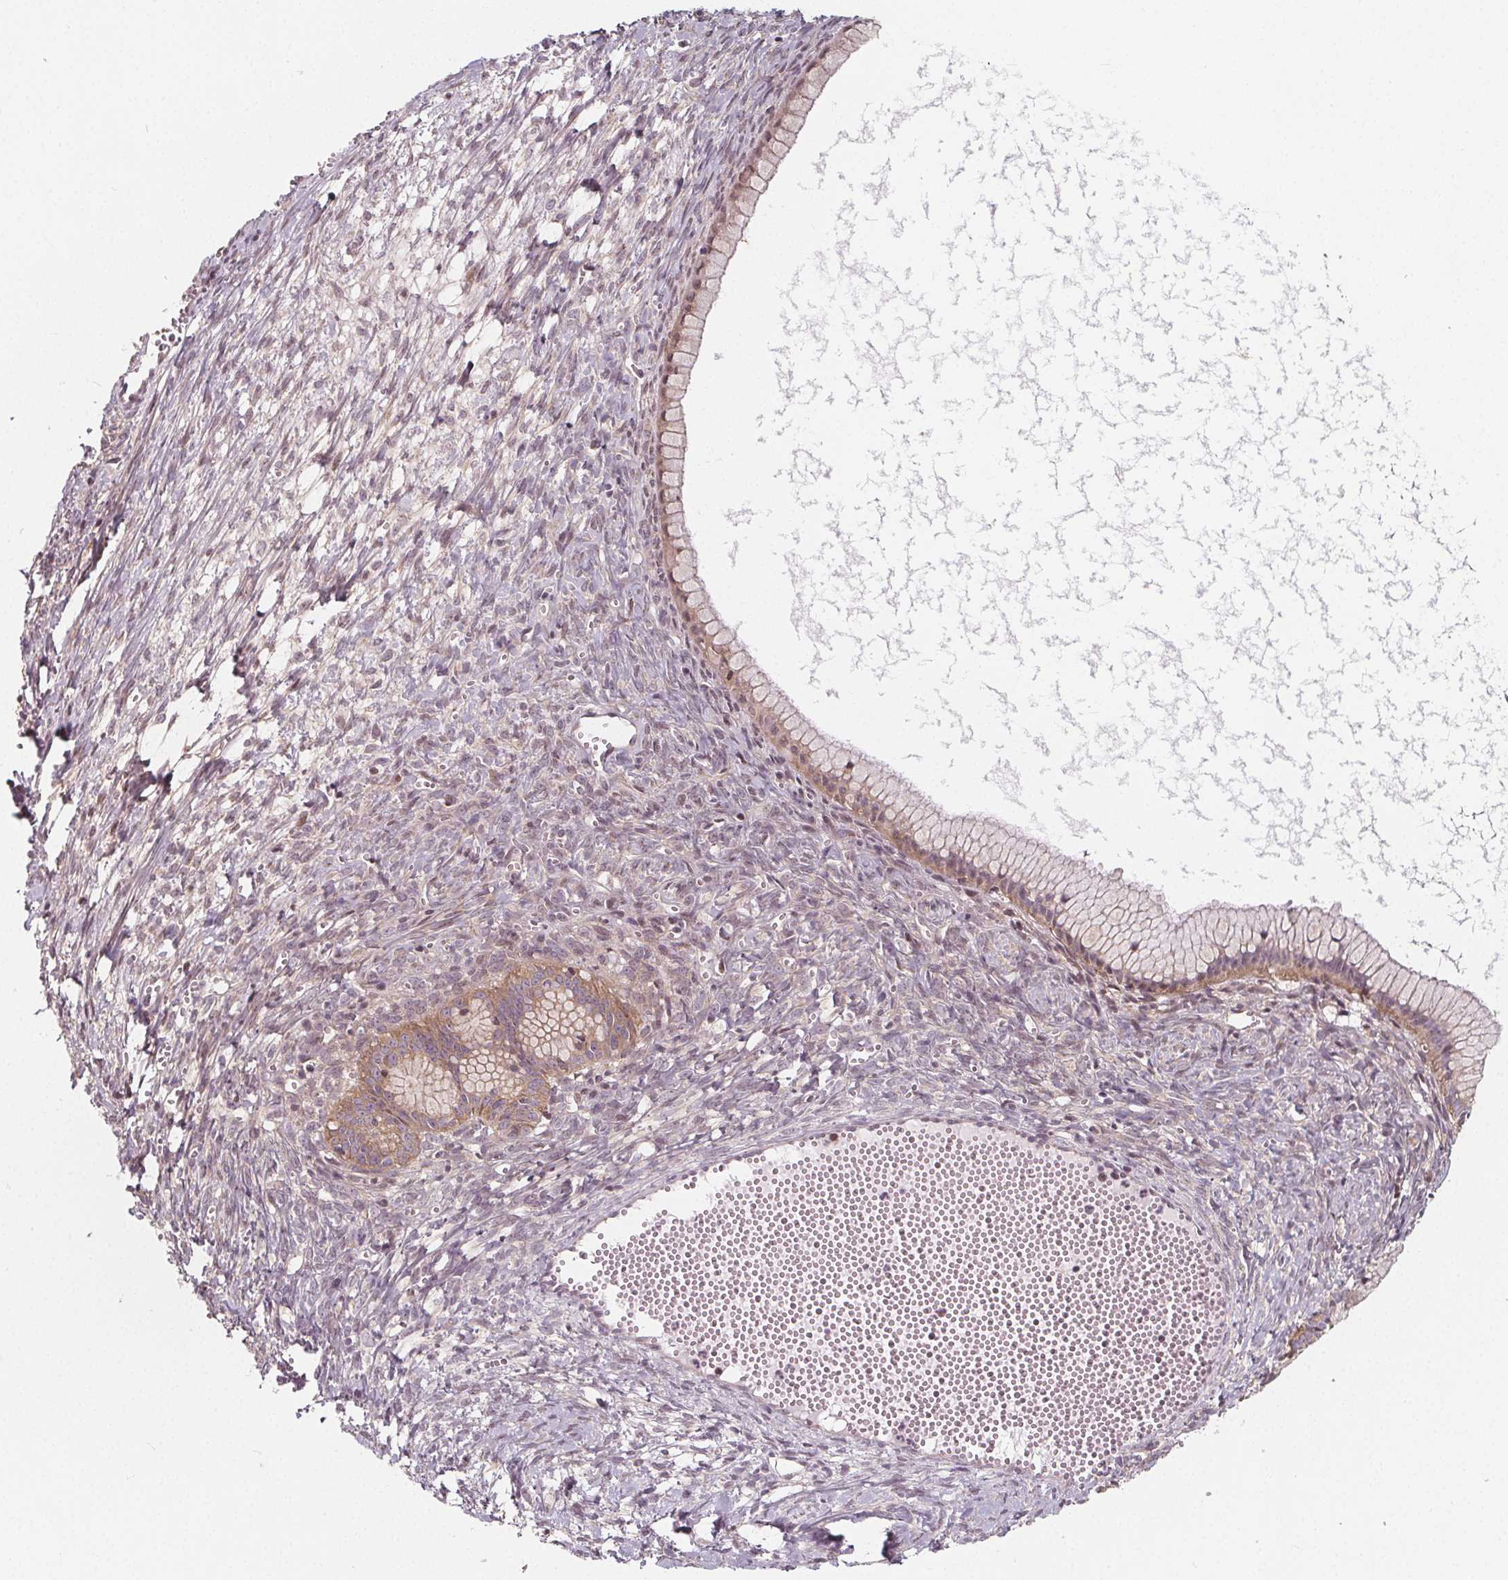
{"staining": {"intensity": "weak", "quantity": ">75%", "location": "cytoplasmic/membranous,nuclear"}, "tissue": "ovarian cancer", "cell_type": "Tumor cells", "image_type": "cancer", "snomed": [{"axis": "morphology", "description": "Cystadenocarcinoma, mucinous, NOS"}, {"axis": "topography", "description": "Ovary"}], "caption": "Ovarian cancer tissue exhibits weak cytoplasmic/membranous and nuclear expression in approximately >75% of tumor cells", "gene": "AKT1S1", "patient": {"sex": "female", "age": 41}}